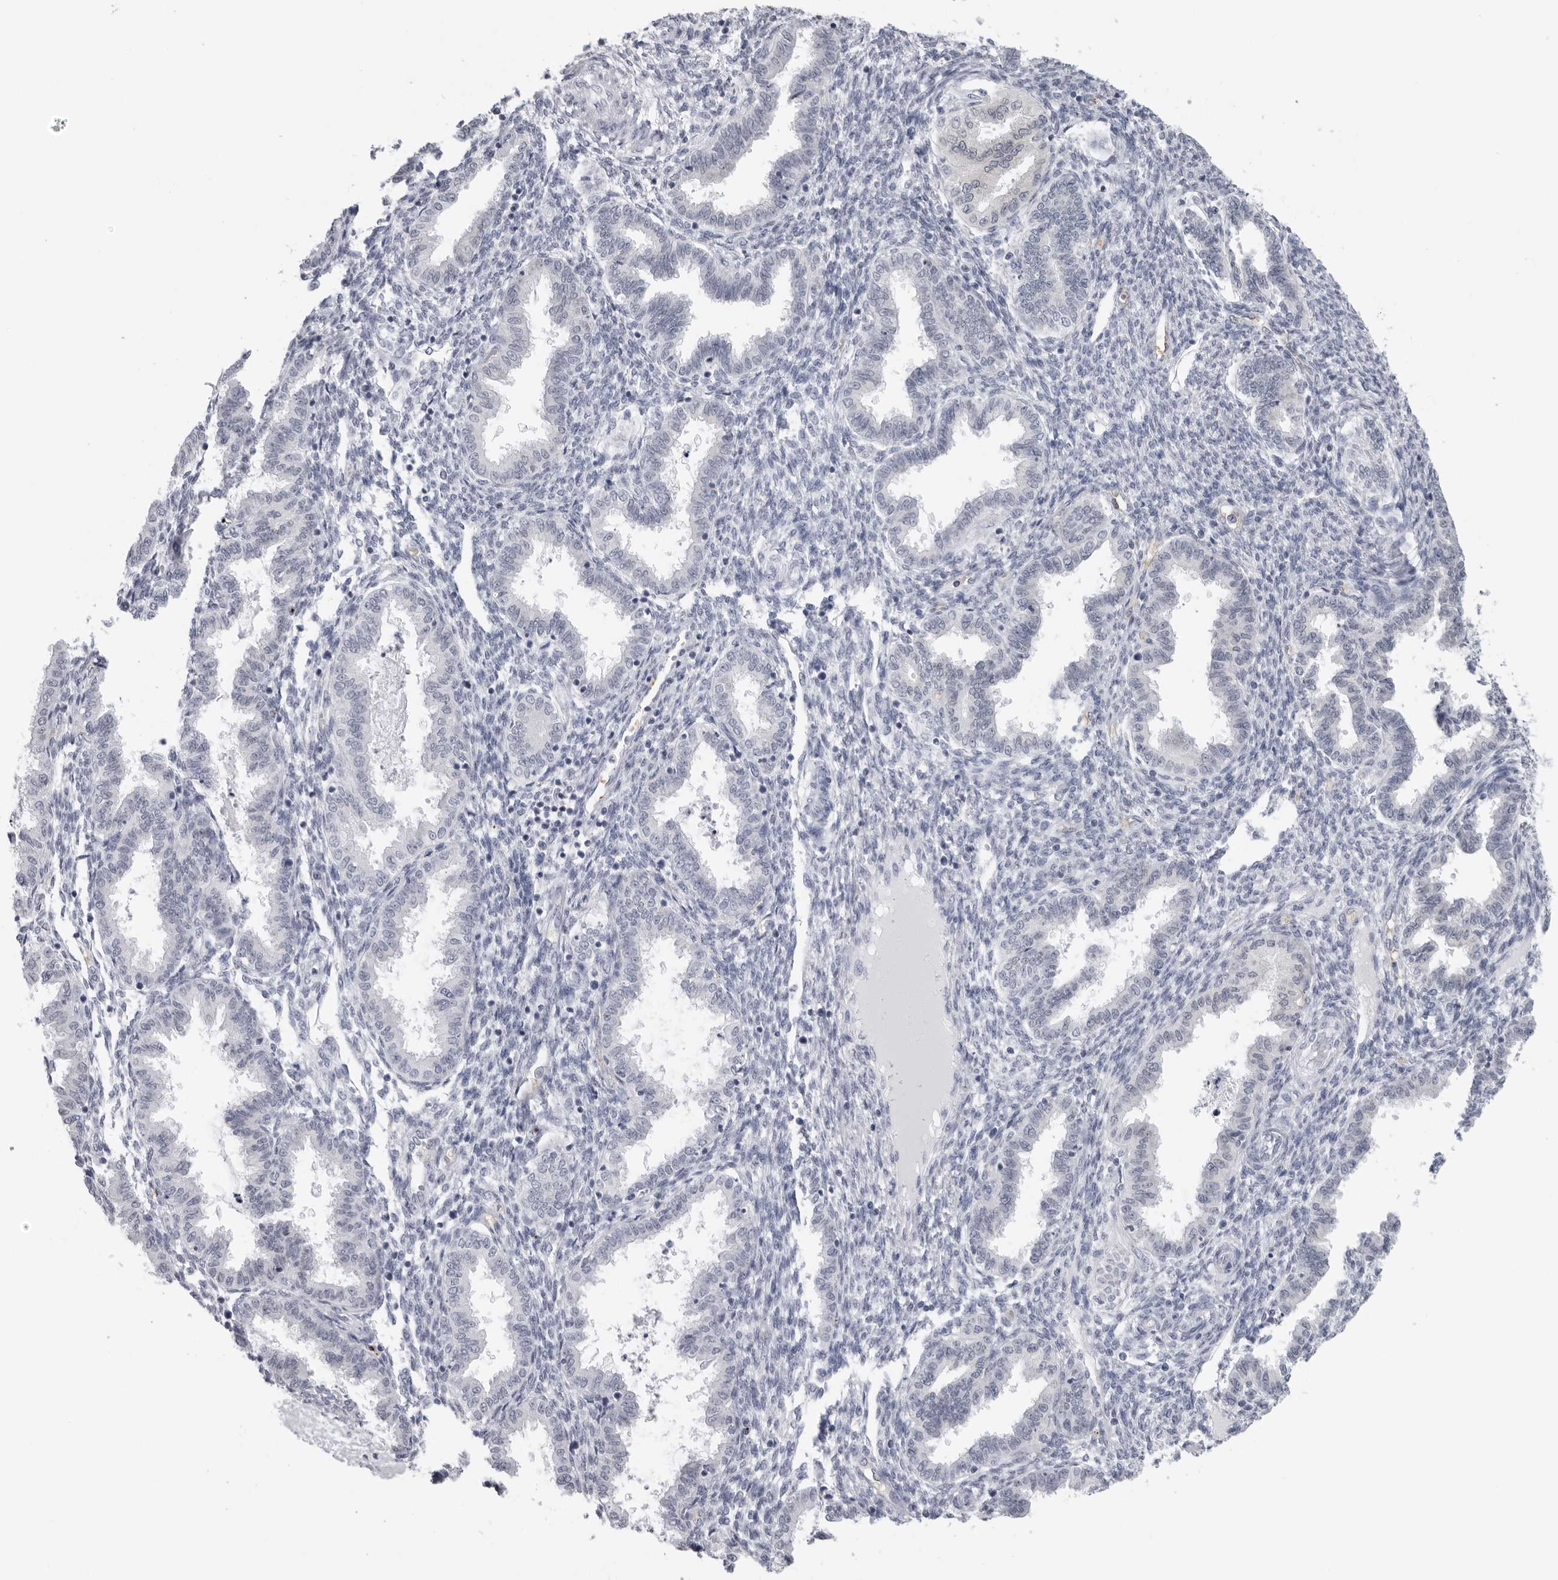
{"staining": {"intensity": "negative", "quantity": "none", "location": "none"}, "tissue": "endometrium", "cell_type": "Cells in endometrial stroma", "image_type": "normal", "snomed": [{"axis": "morphology", "description": "Normal tissue, NOS"}, {"axis": "topography", "description": "Endometrium"}], "caption": "An immunohistochemistry image of normal endometrium is shown. There is no staining in cells in endometrial stroma of endometrium.", "gene": "EPB41", "patient": {"sex": "female", "age": 33}}